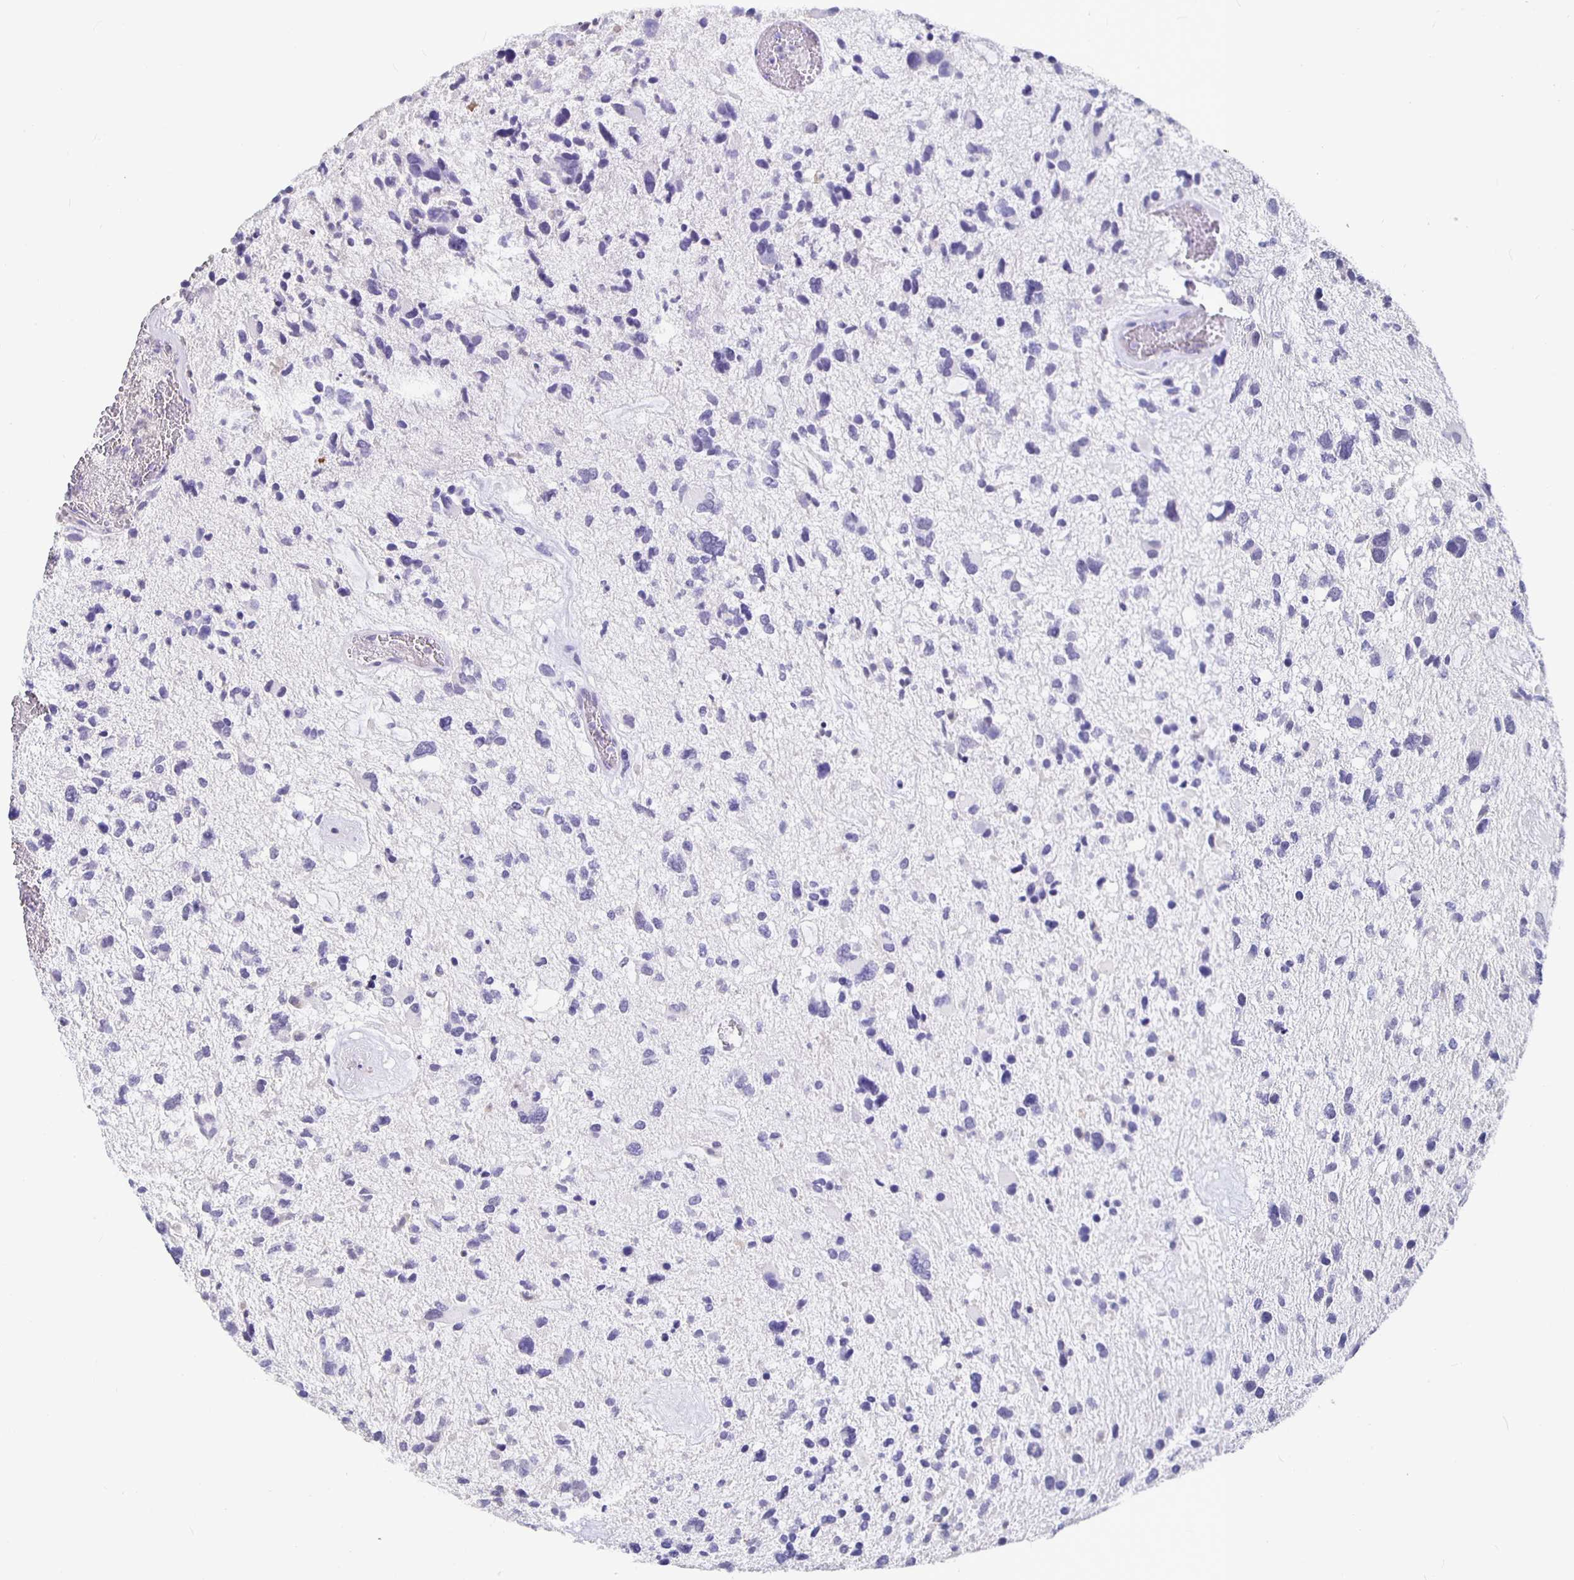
{"staining": {"intensity": "negative", "quantity": "none", "location": "none"}, "tissue": "glioma", "cell_type": "Tumor cells", "image_type": "cancer", "snomed": [{"axis": "morphology", "description": "Glioma, malignant, High grade"}, {"axis": "topography", "description": "Brain"}], "caption": "A histopathology image of glioma stained for a protein demonstrates no brown staining in tumor cells.", "gene": "GPX4", "patient": {"sex": "female", "age": 11}}